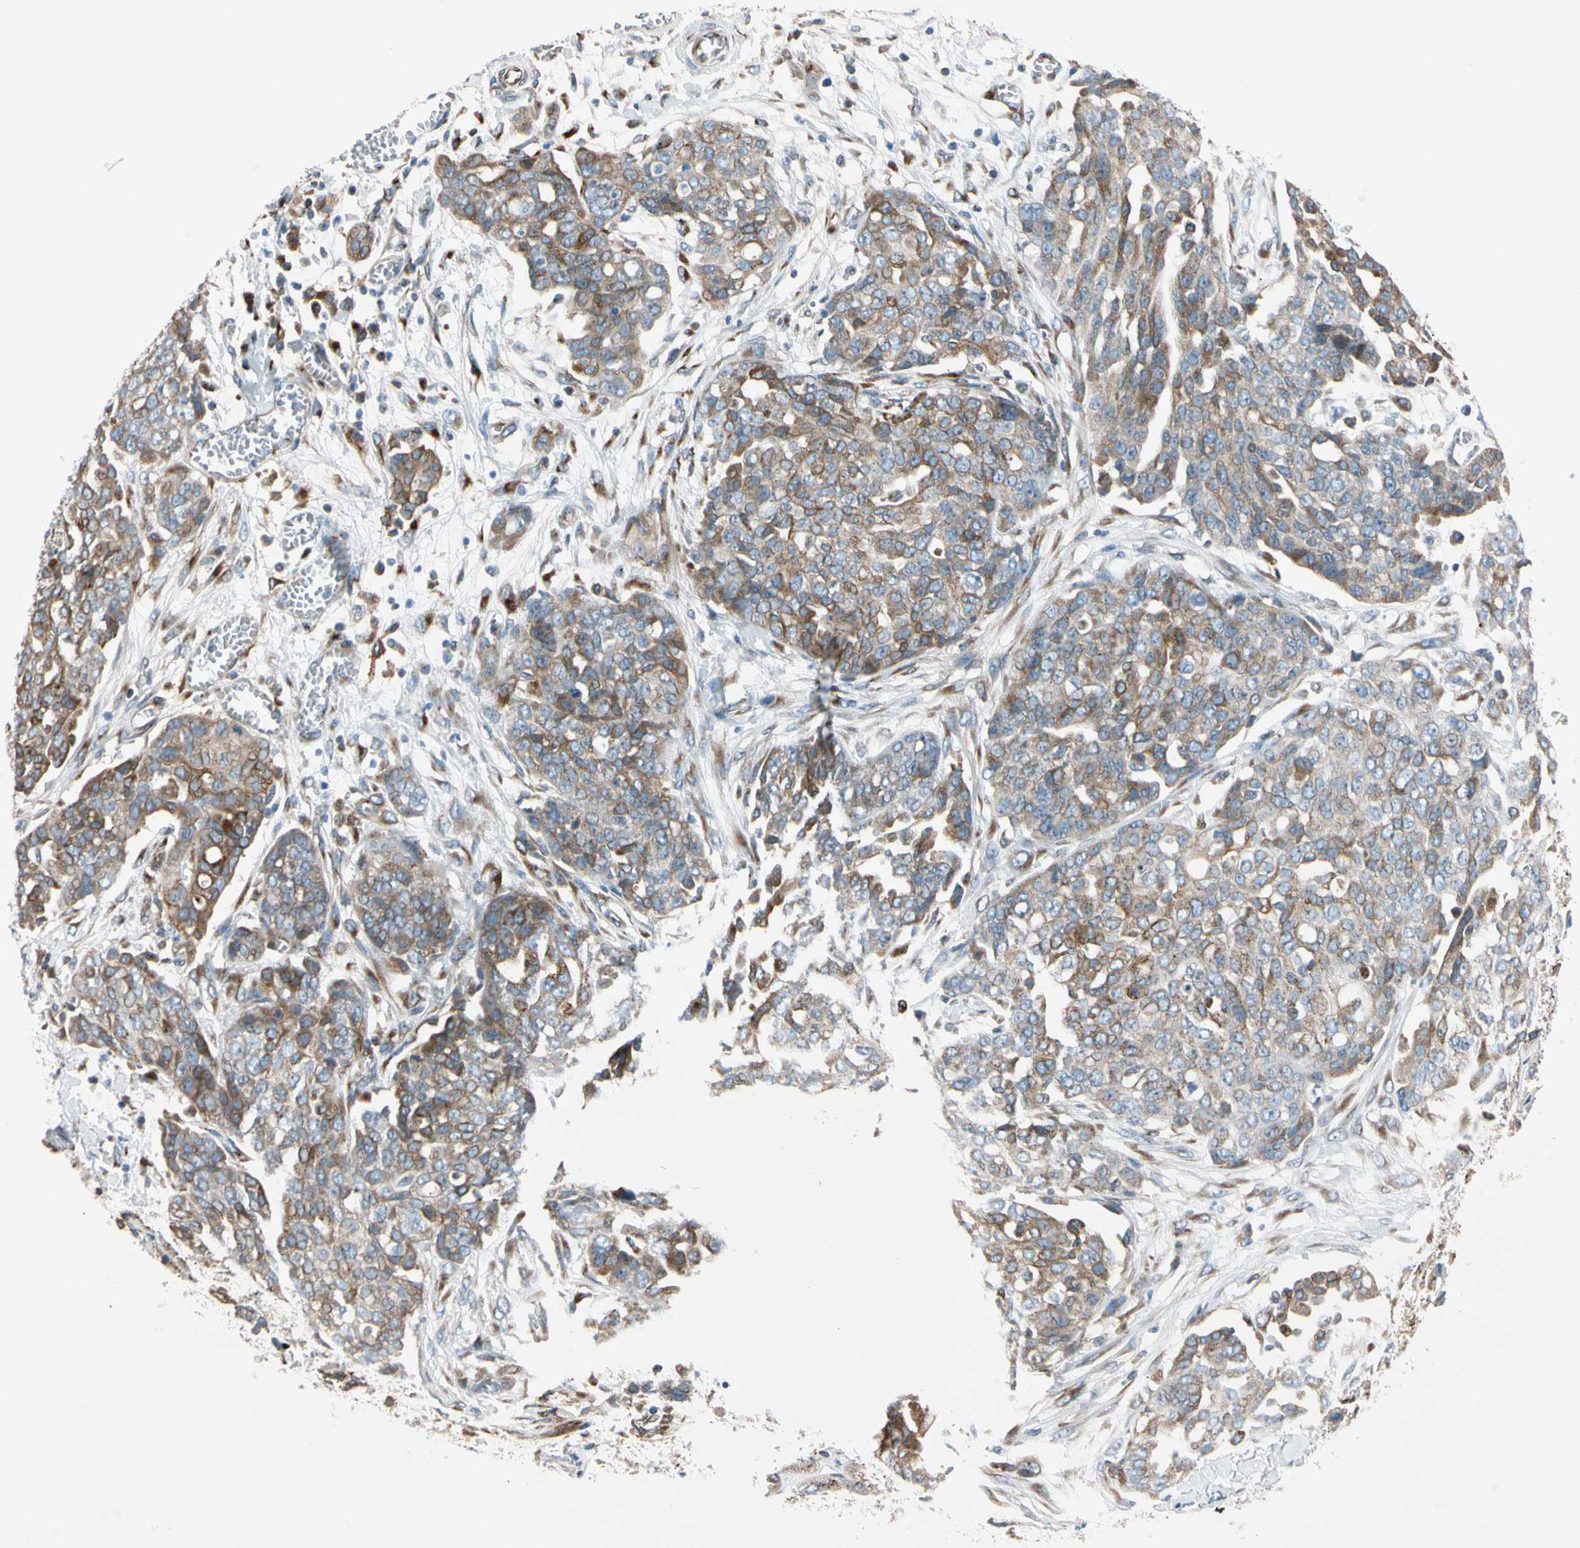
{"staining": {"intensity": "moderate", "quantity": ">75%", "location": "cytoplasmic/membranous"}, "tissue": "ovarian cancer", "cell_type": "Tumor cells", "image_type": "cancer", "snomed": [{"axis": "morphology", "description": "Cystadenocarcinoma, serous, NOS"}, {"axis": "topography", "description": "Soft tissue"}, {"axis": "topography", "description": "Ovary"}], "caption": "A micrograph of human ovarian cancer (serous cystadenocarcinoma) stained for a protein shows moderate cytoplasmic/membranous brown staining in tumor cells.", "gene": "NUCB1", "patient": {"sex": "female", "age": 57}}